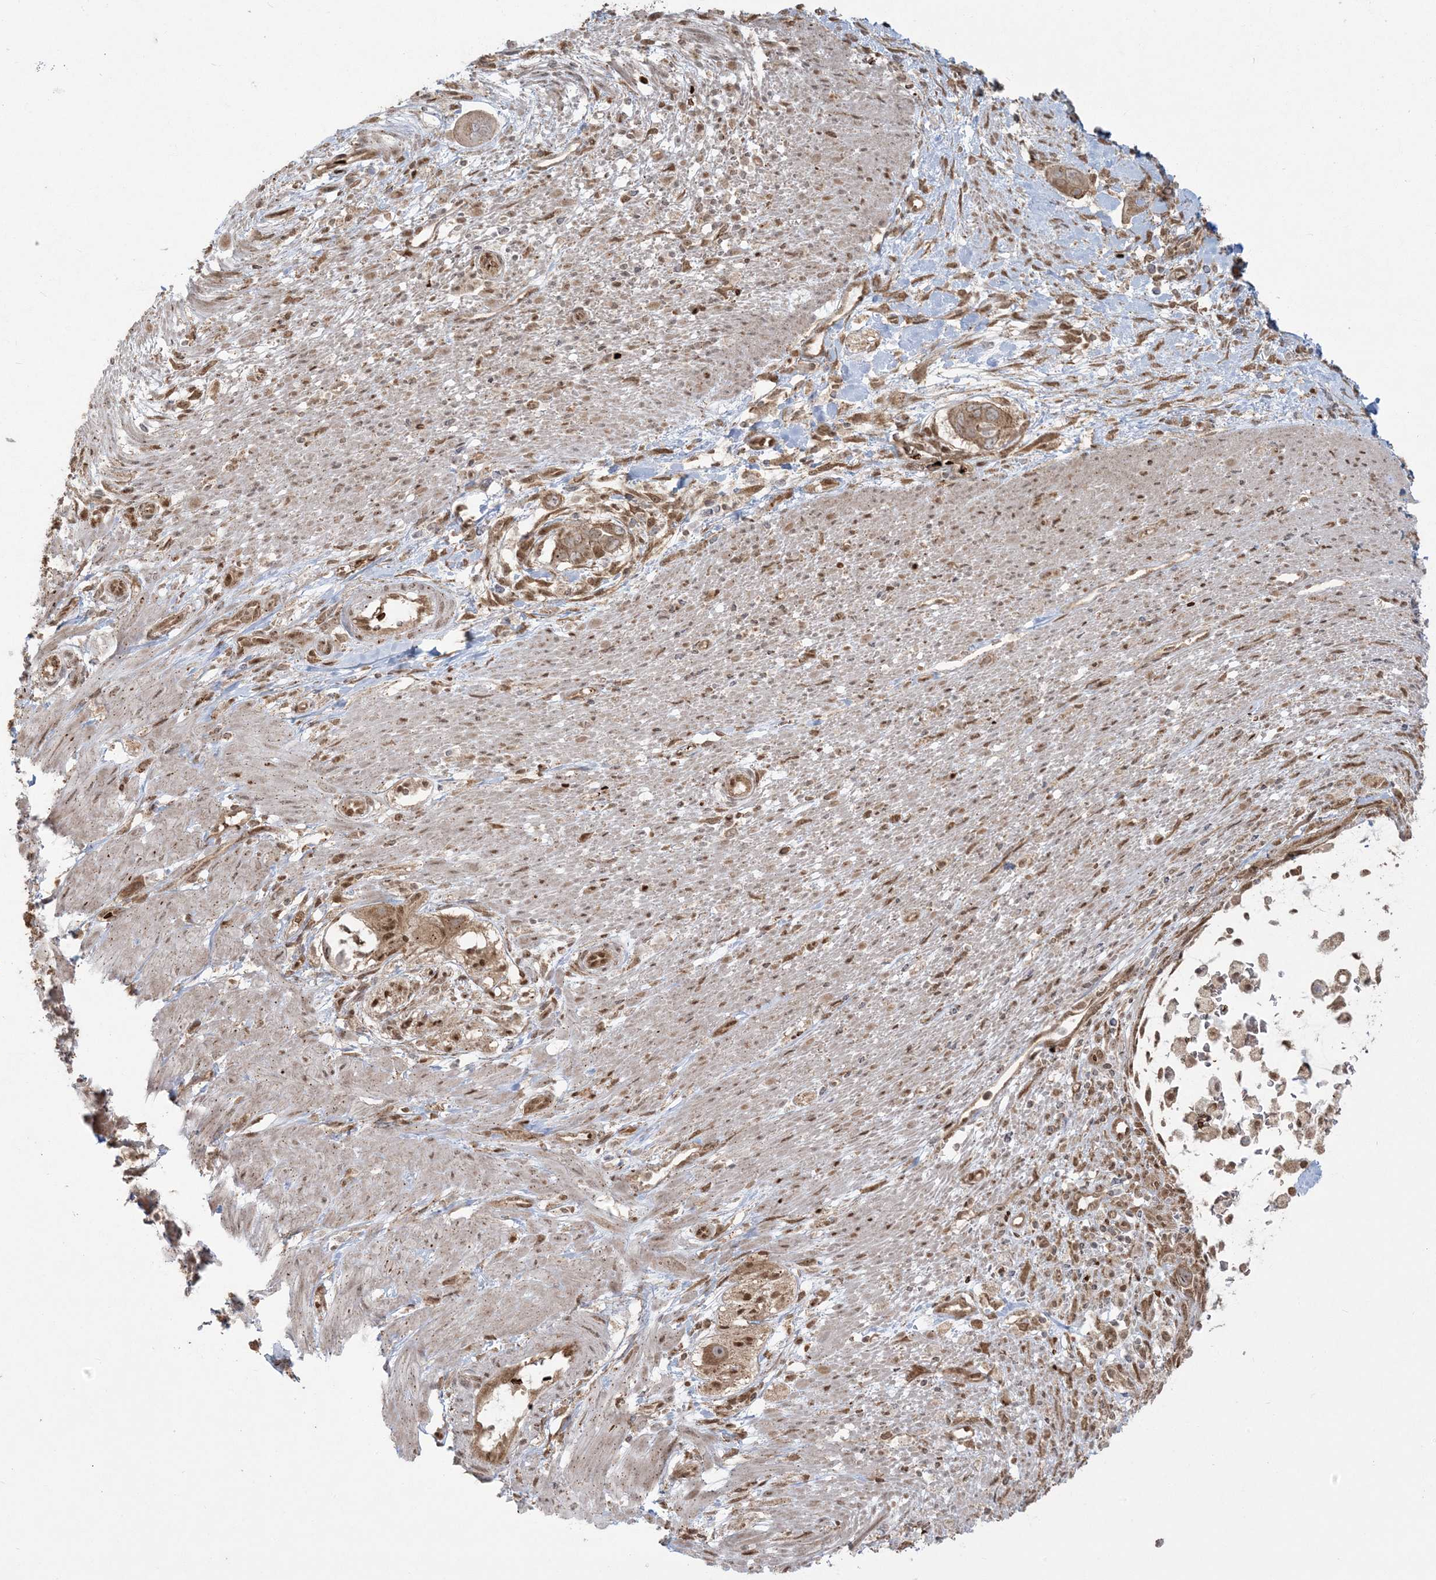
{"staining": {"intensity": "moderate", "quantity": "25%-75%", "location": "cytoplasmic/membranous"}, "tissue": "pancreatic cancer", "cell_type": "Tumor cells", "image_type": "cancer", "snomed": [{"axis": "morphology", "description": "Adenocarcinoma, NOS"}, {"axis": "topography", "description": "Pancreas"}], "caption": "Protein expression analysis of pancreatic cancer shows moderate cytoplasmic/membranous positivity in about 25%-75% of tumor cells.", "gene": "ABCF3", "patient": {"sex": "male", "age": 68}}